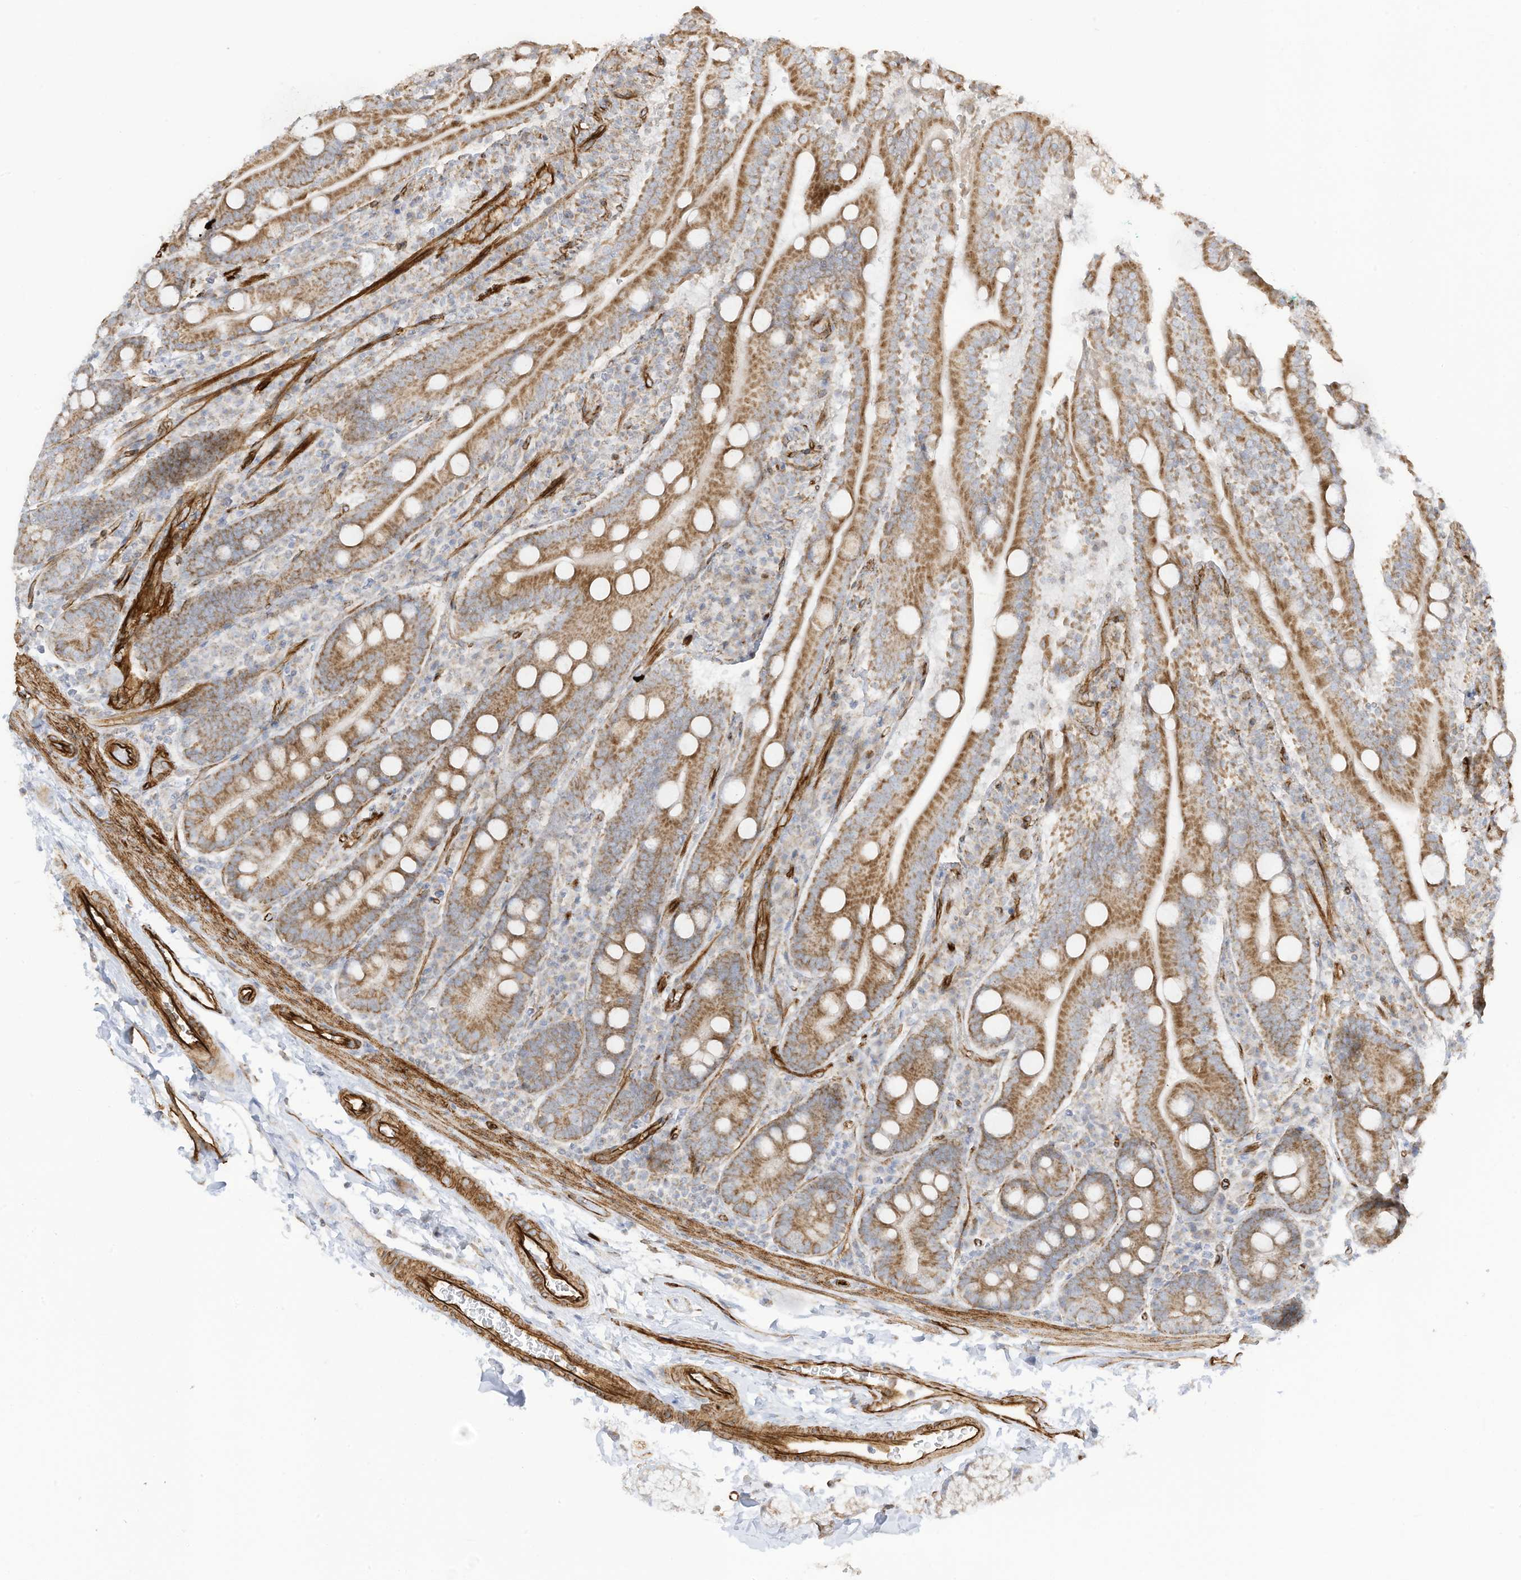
{"staining": {"intensity": "moderate", "quantity": ">75%", "location": "cytoplasmic/membranous"}, "tissue": "duodenum", "cell_type": "Glandular cells", "image_type": "normal", "snomed": [{"axis": "morphology", "description": "Normal tissue, NOS"}, {"axis": "topography", "description": "Duodenum"}], "caption": "Immunohistochemical staining of benign human duodenum displays moderate cytoplasmic/membranous protein staining in approximately >75% of glandular cells.", "gene": "ABCB7", "patient": {"sex": "male", "age": 35}}